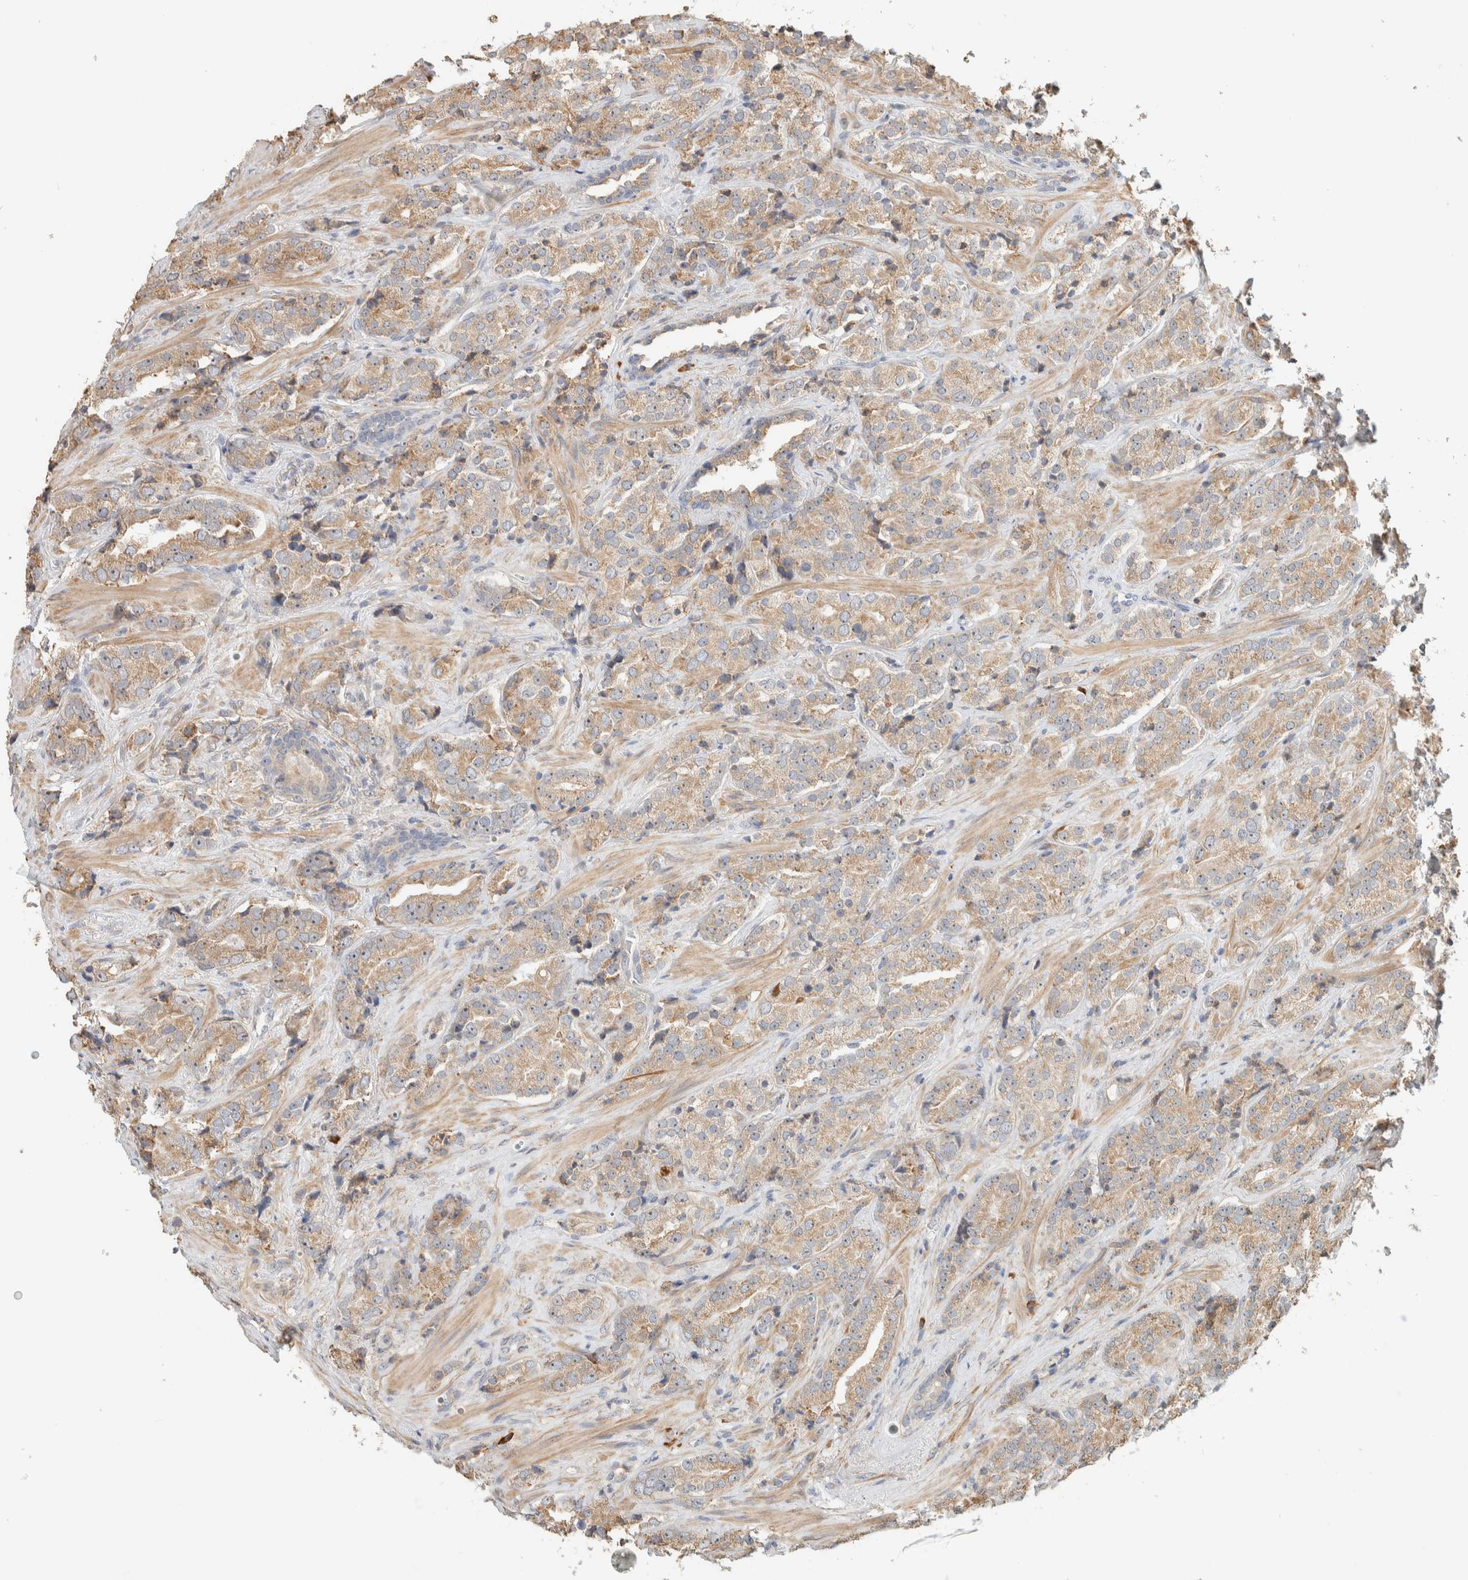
{"staining": {"intensity": "weak", "quantity": ">75%", "location": "cytoplasmic/membranous"}, "tissue": "prostate cancer", "cell_type": "Tumor cells", "image_type": "cancer", "snomed": [{"axis": "morphology", "description": "Adenocarcinoma, High grade"}, {"axis": "topography", "description": "Prostate"}], "caption": "The photomicrograph shows immunohistochemical staining of prostate cancer. There is weak cytoplasmic/membranous staining is seen in about >75% of tumor cells.", "gene": "KLHL40", "patient": {"sex": "male", "age": 71}}